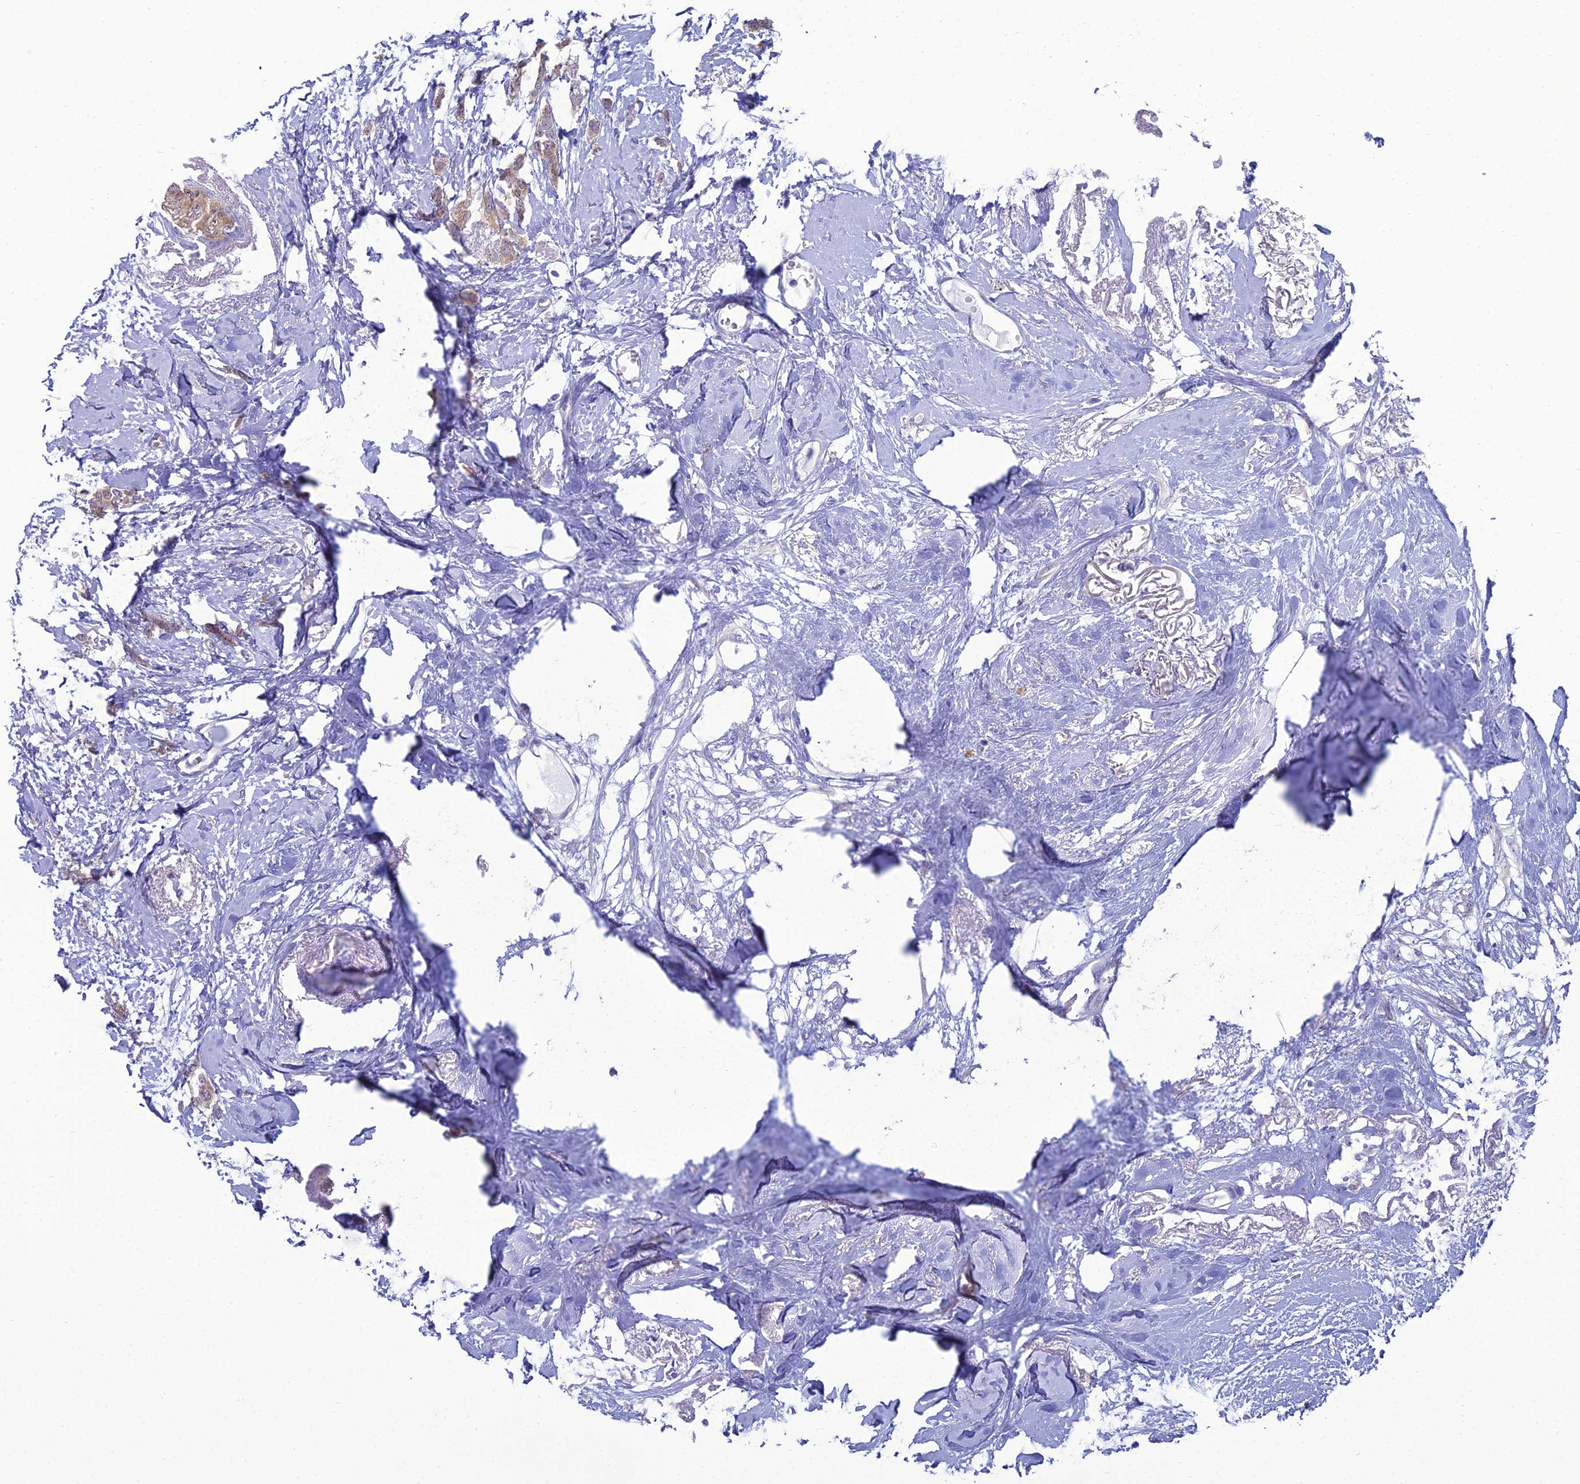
{"staining": {"intensity": "weak", "quantity": ">75%", "location": "cytoplasmic/membranous"}, "tissue": "breast cancer", "cell_type": "Tumor cells", "image_type": "cancer", "snomed": [{"axis": "morphology", "description": "Duct carcinoma"}, {"axis": "topography", "description": "Breast"}], "caption": "Immunohistochemistry (IHC) (DAB) staining of human infiltrating ductal carcinoma (breast) displays weak cytoplasmic/membranous protein positivity in approximately >75% of tumor cells. (DAB IHC, brown staining for protein, blue staining for nuclei).", "gene": "GNPNAT1", "patient": {"sex": "female", "age": 72}}